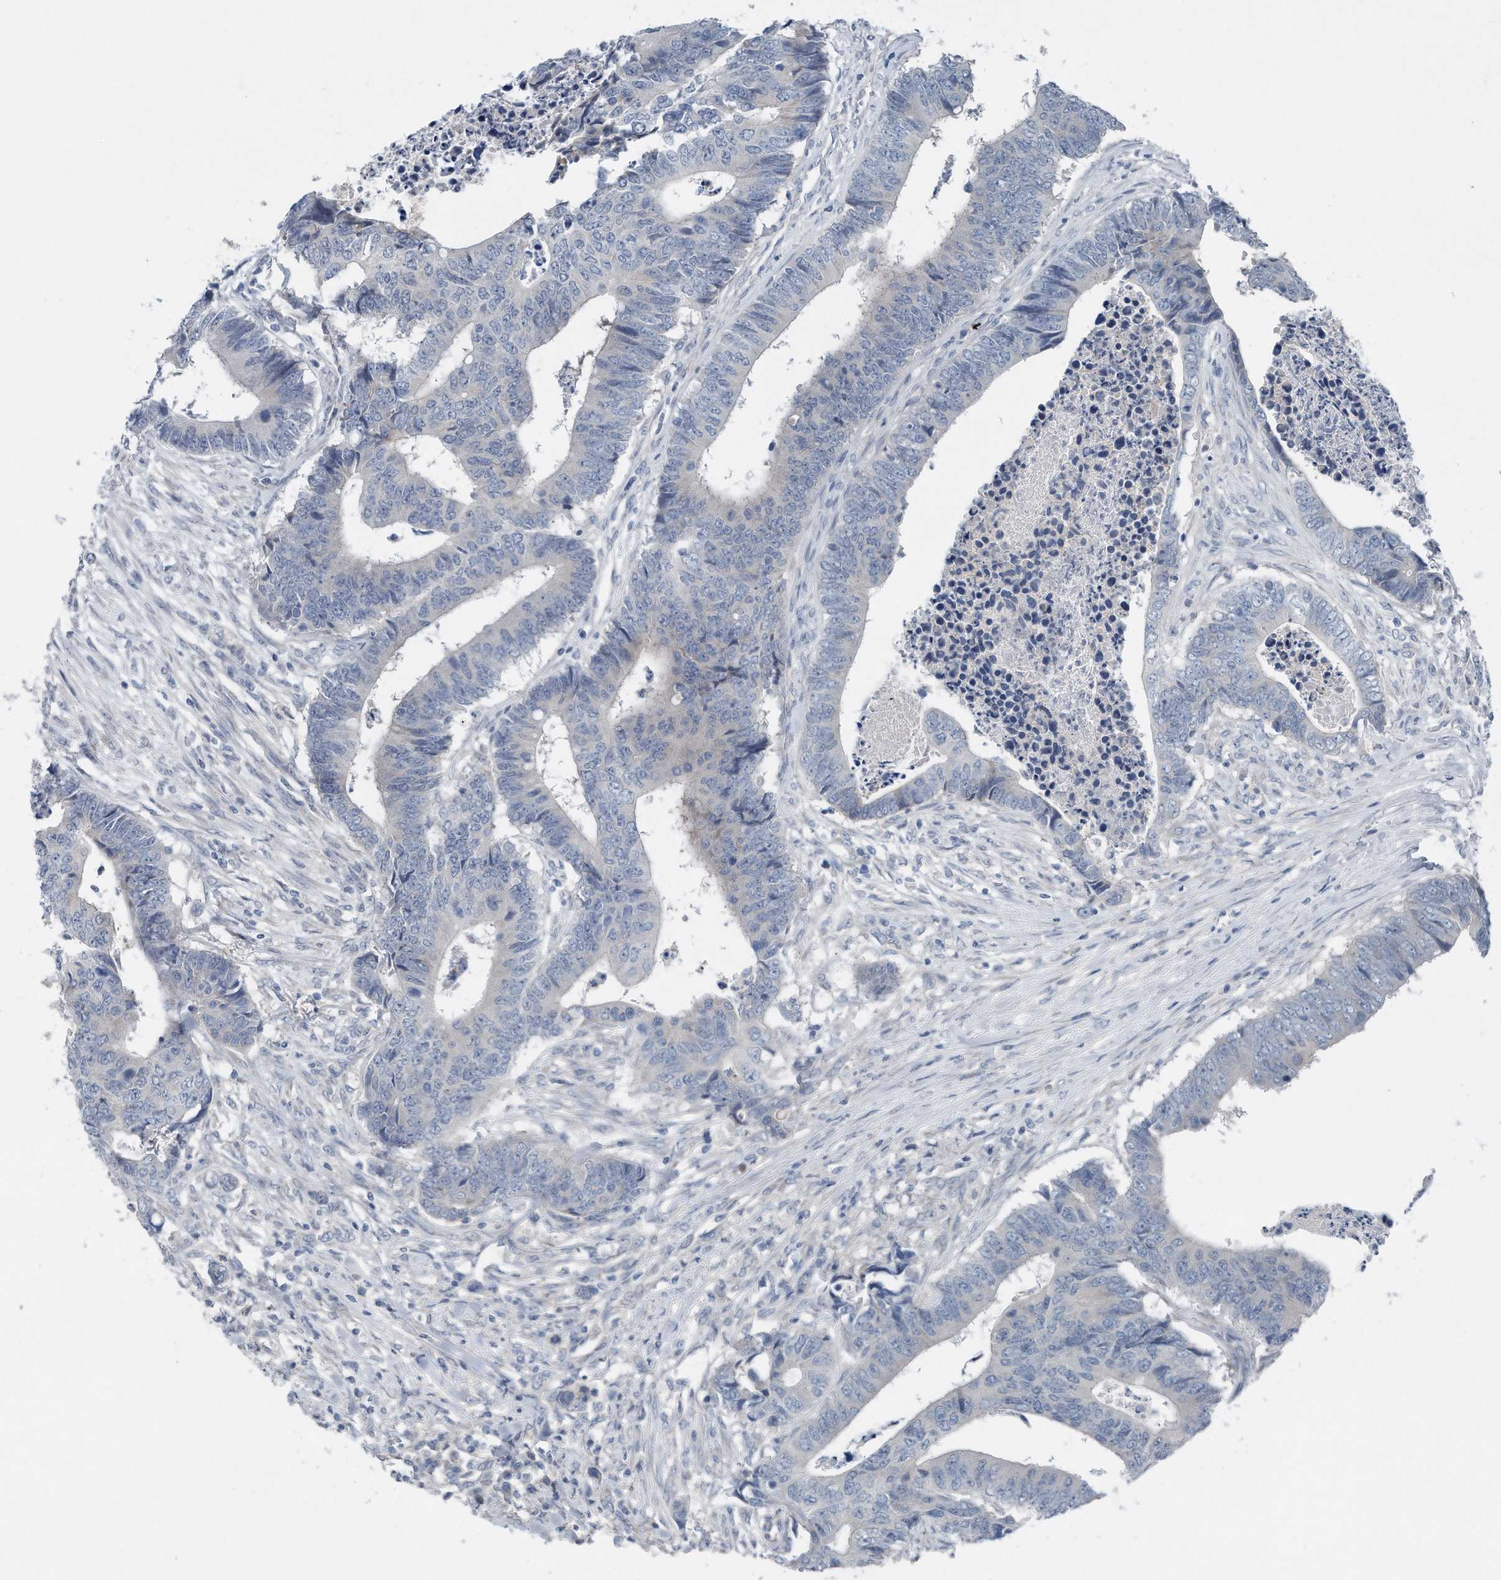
{"staining": {"intensity": "negative", "quantity": "none", "location": "none"}, "tissue": "colorectal cancer", "cell_type": "Tumor cells", "image_type": "cancer", "snomed": [{"axis": "morphology", "description": "Adenocarcinoma, NOS"}, {"axis": "topography", "description": "Rectum"}], "caption": "Immunohistochemistry (IHC) of adenocarcinoma (colorectal) reveals no expression in tumor cells.", "gene": "YRDC", "patient": {"sex": "male", "age": 84}}